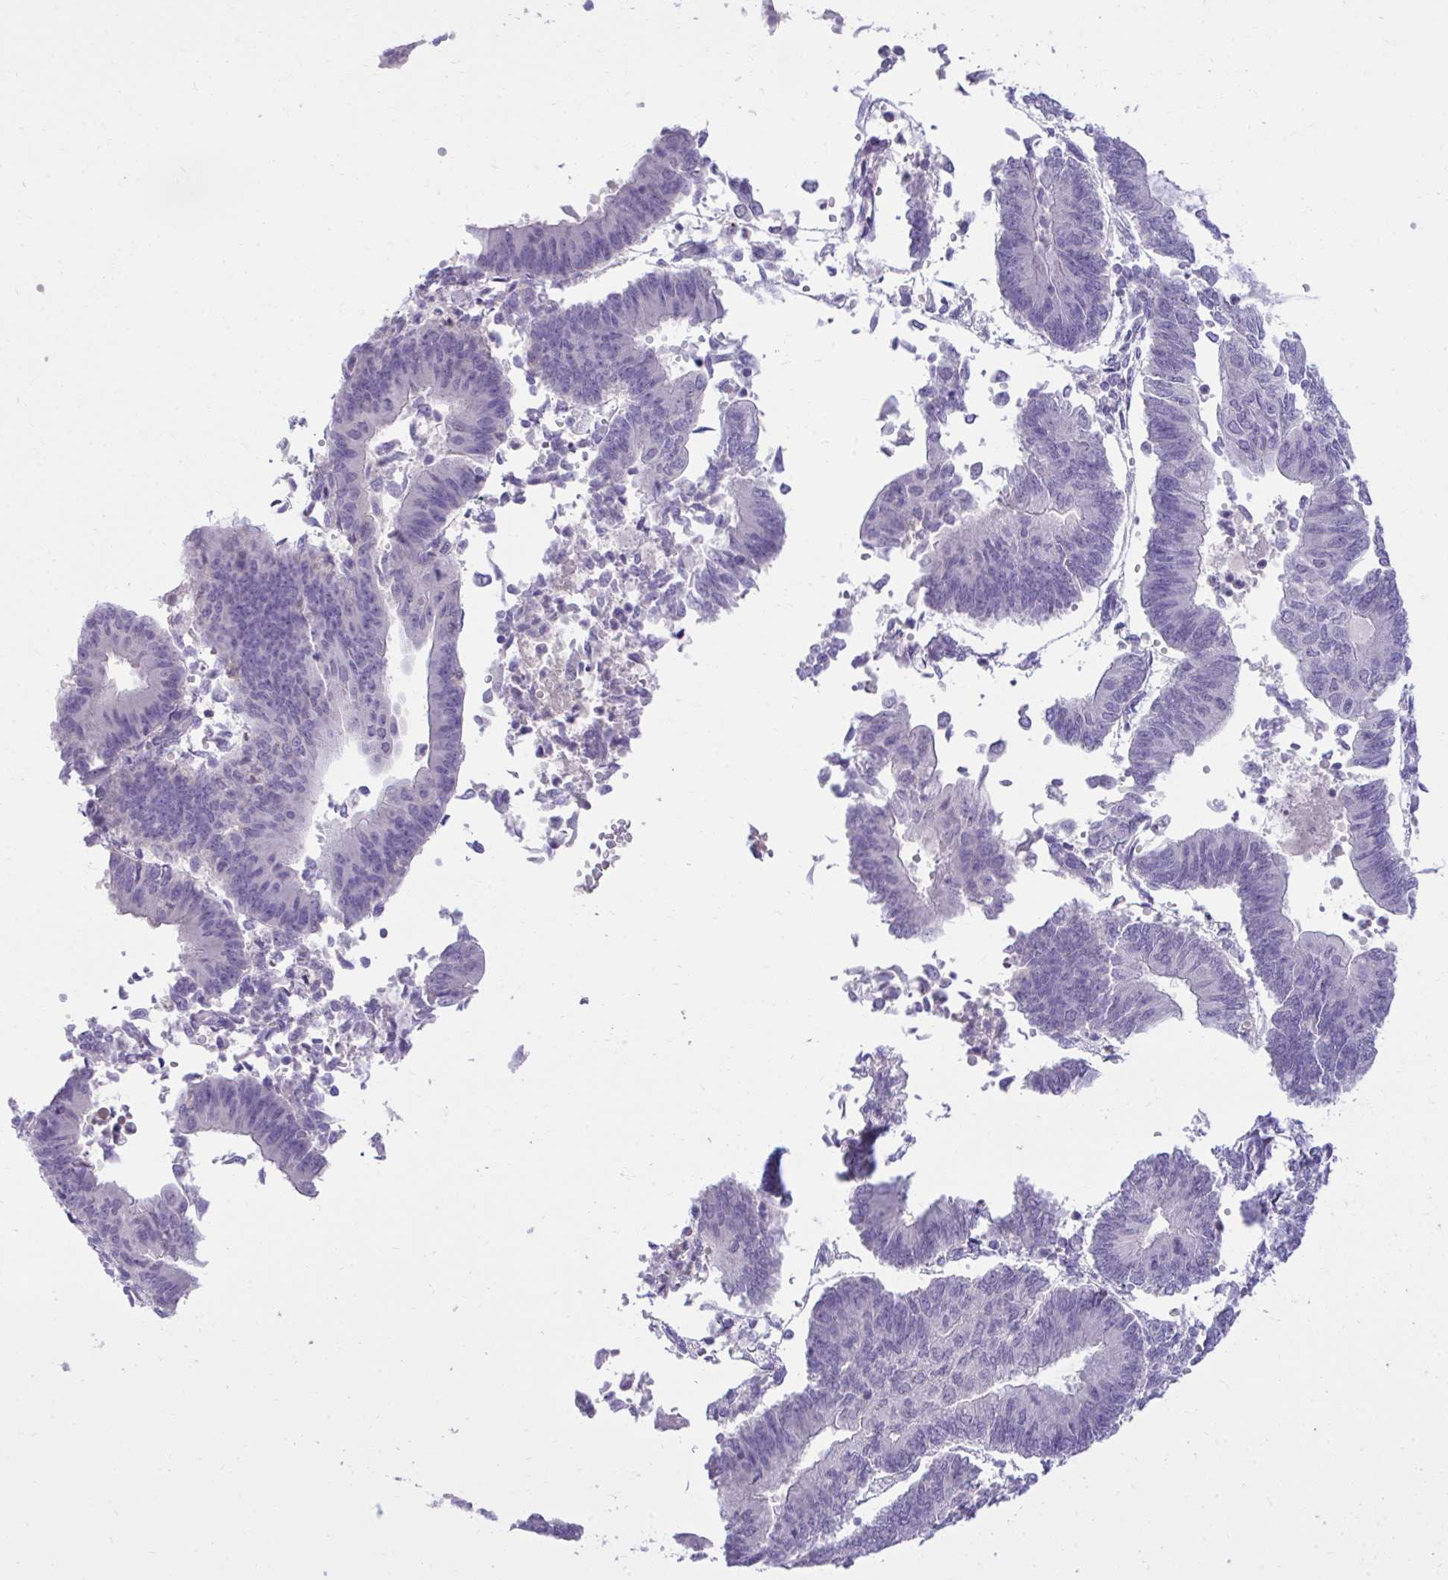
{"staining": {"intensity": "negative", "quantity": "none", "location": "none"}, "tissue": "endometrial cancer", "cell_type": "Tumor cells", "image_type": "cancer", "snomed": [{"axis": "morphology", "description": "Adenocarcinoma, NOS"}, {"axis": "topography", "description": "Endometrium"}], "caption": "Endometrial adenocarcinoma was stained to show a protein in brown. There is no significant positivity in tumor cells. (DAB (3,3'-diaminobenzidine) IHC with hematoxylin counter stain).", "gene": "TMCO5A", "patient": {"sex": "female", "age": 65}}